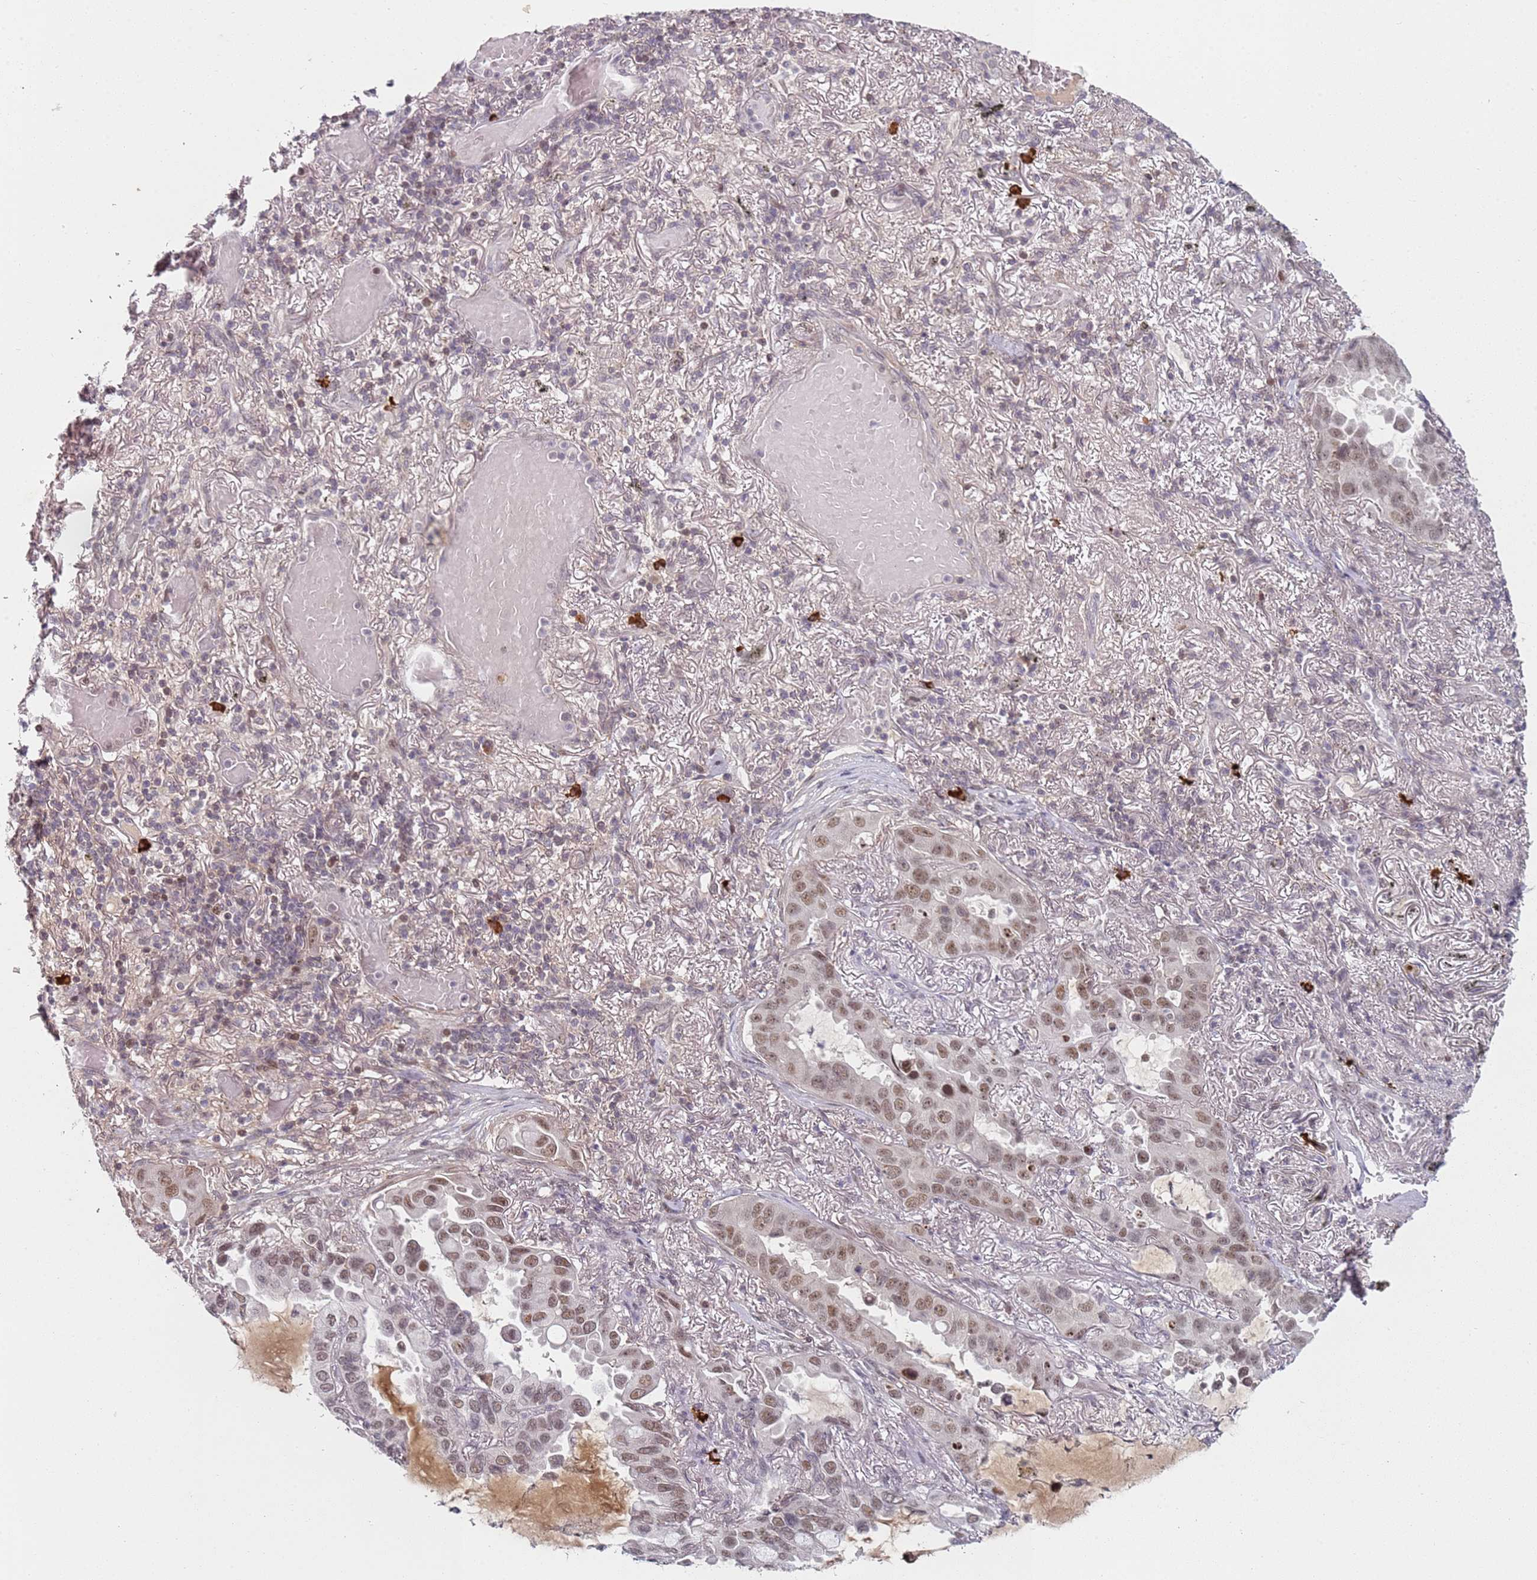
{"staining": {"intensity": "moderate", "quantity": "25%-75%", "location": "nuclear"}, "tissue": "lung cancer", "cell_type": "Tumor cells", "image_type": "cancer", "snomed": [{"axis": "morphology", "description": "Adenocarcinoma, NOS"}, {"axis": "topography", "description": "Lung"}], "caption": "The micrograph demonstrates a brown stain indicating the presence of a protein in the nuclear of tumor cells in adenocarcinoma (lung).", "gene": "ATF6B", "patient": {"sex": "male", "age": 64}}